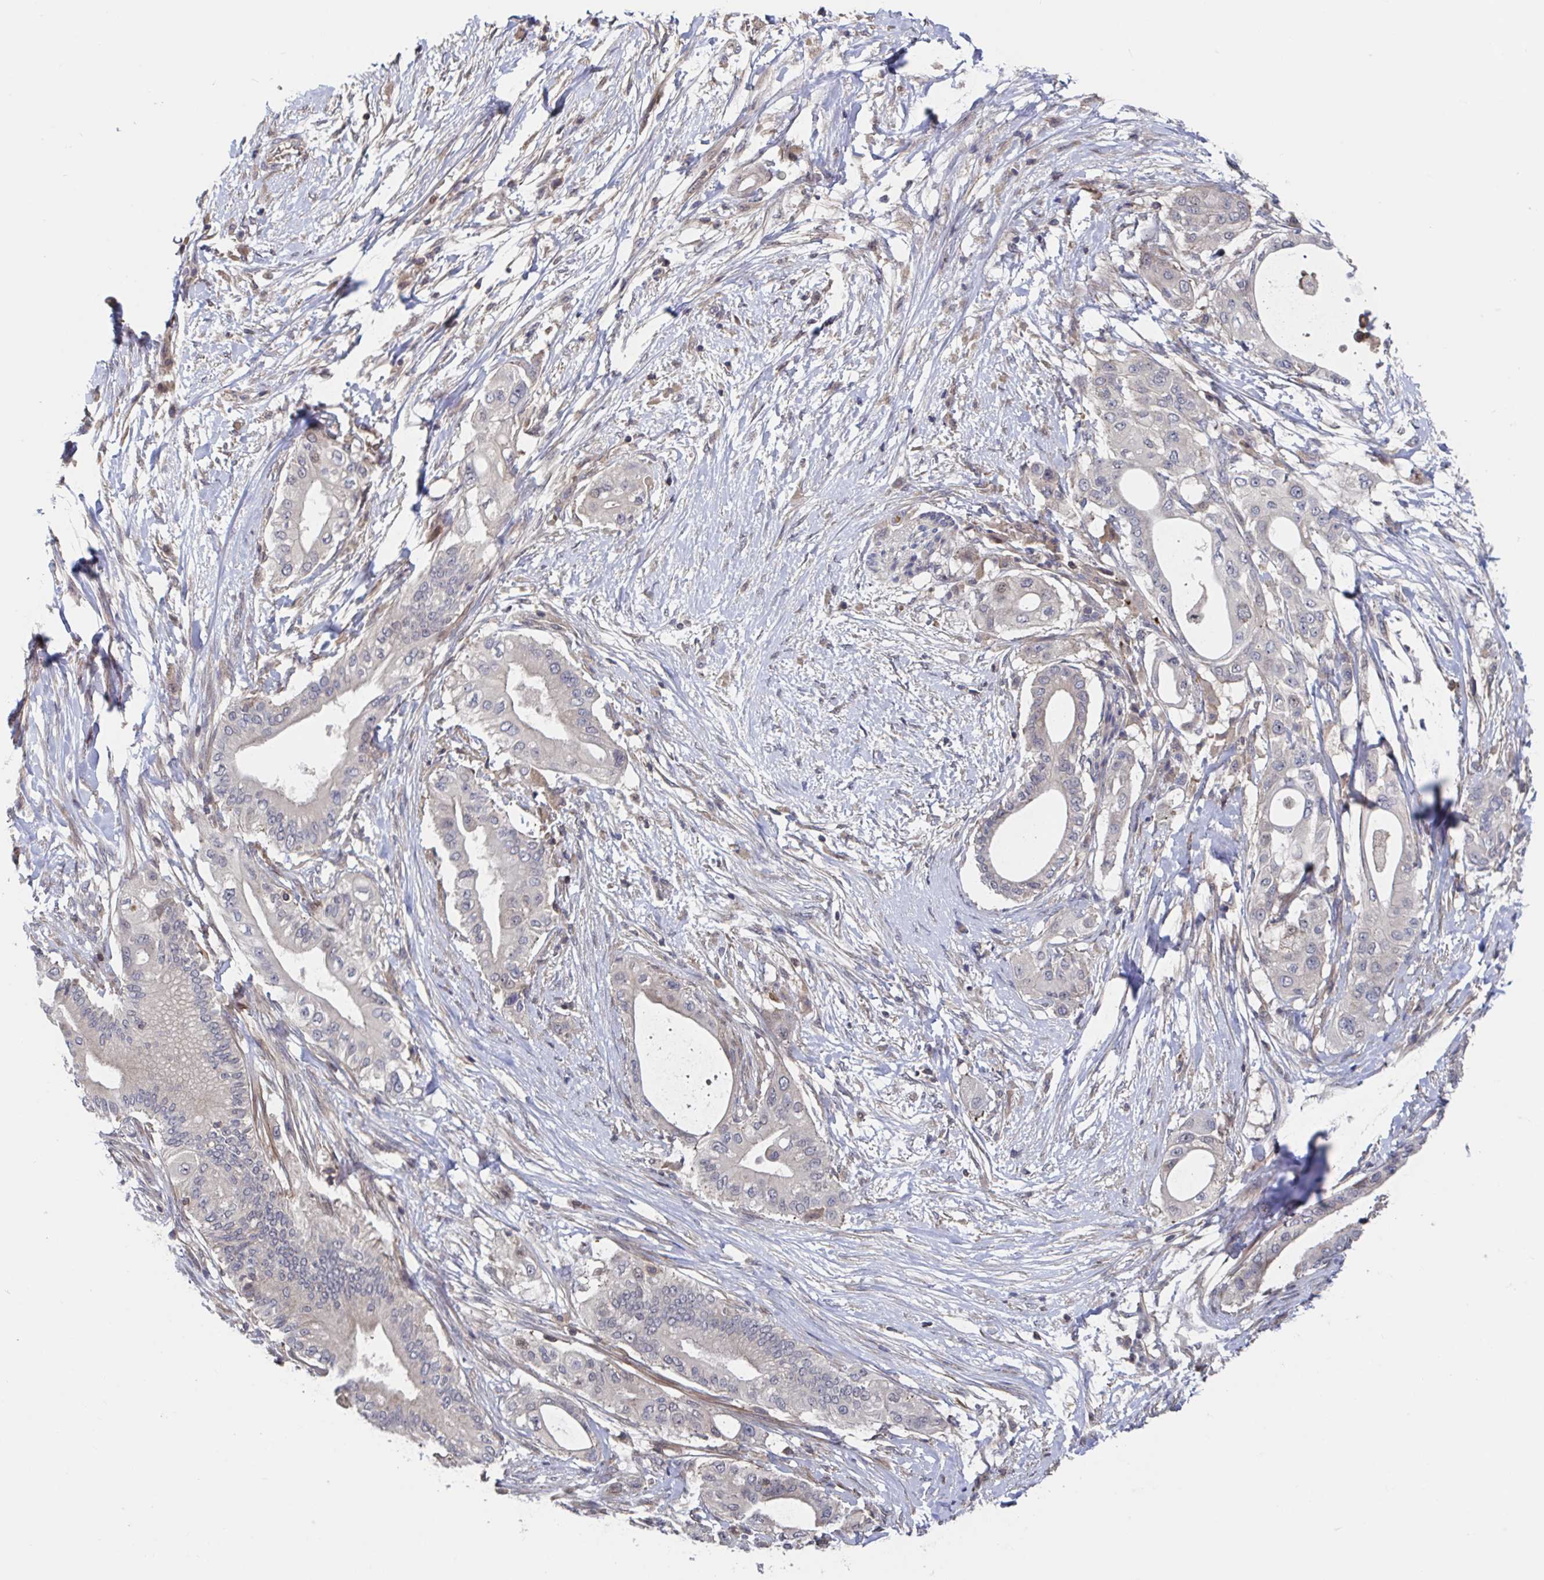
{"staining": {"intensity": "negative", "quantity": "none", "location": "none"}, "tissue": "pancreatic cancer", "cell_type": "Tumor cells", "image_type": "cancer", "snomed": [{"axis": "morphology", "description": "Adenocarcinoma, NOS"}, {"axis": "topography", "description": "Pancreas"}], "caption": "Immunohistochemistry photomicrograph of human pancreatic cancer (adenocarcinoma) stained for a protein (brown), which exhibits no positivity in tumor cells.", "gene": "DHRS12", "patient": {"sex": "male", "age": 68}}